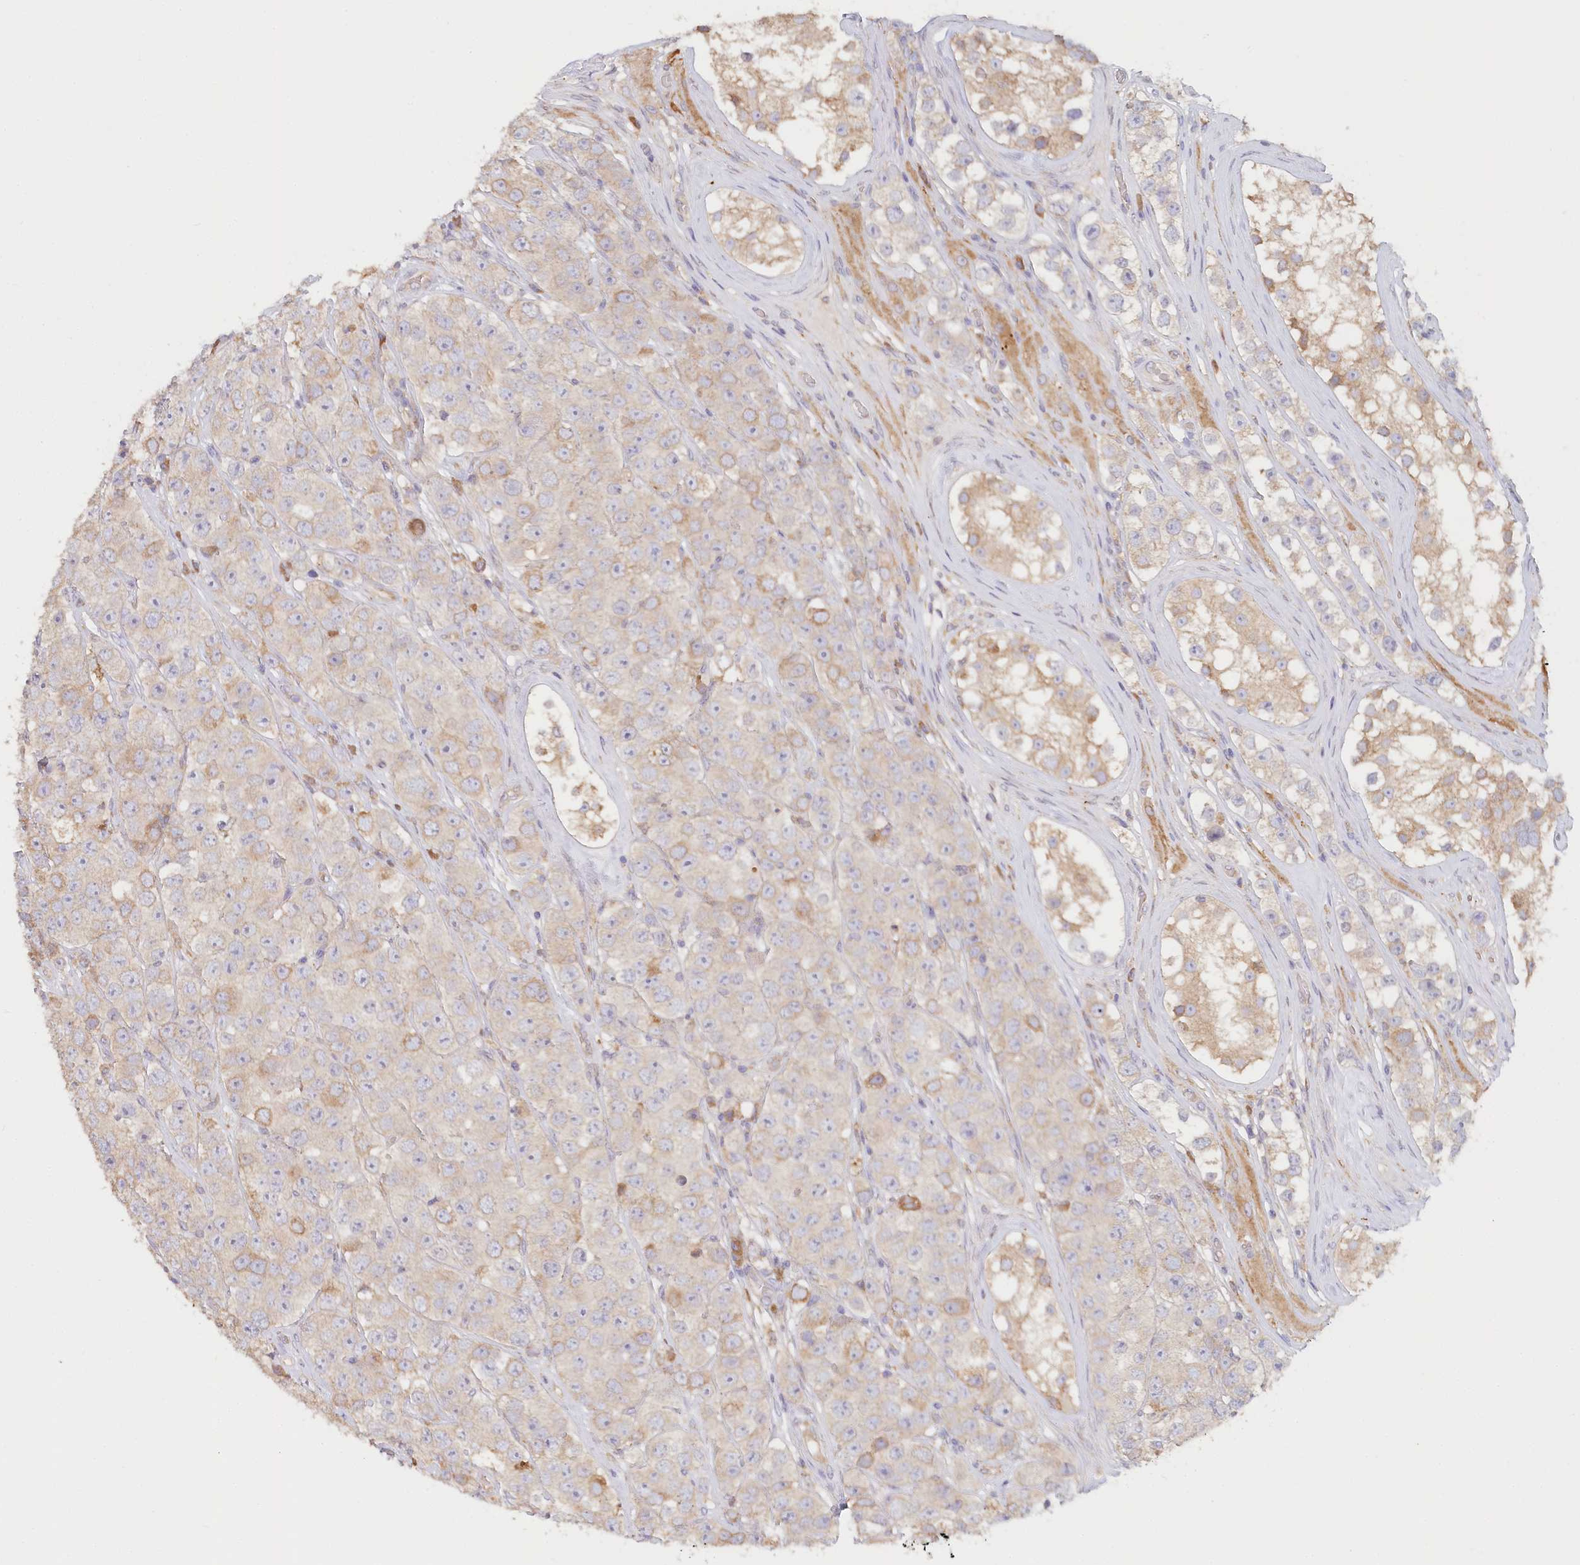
{"staining": {"intensity": "weak", "quantity": "<25%", "location": "cytoplasmic/membranous"}, "tissue": "testis cancer", "cell_type": "Tumor cells", "image_type": "cancer", "snomed": [{"axis": "morphology", "description": "Seminoma, NOS"}, {"axis": "topography", "description": "Testis"}], "caption": "Immunohistochemistry histopathology image of neoplastic tissue: seminoma (testis) stained with DAB (3,3'-diaminobenzidine) demonstrates no significant protein staining in tumor cells.", "gene": "PAIP2", "patient": {"sex": "male", "age": 28}}